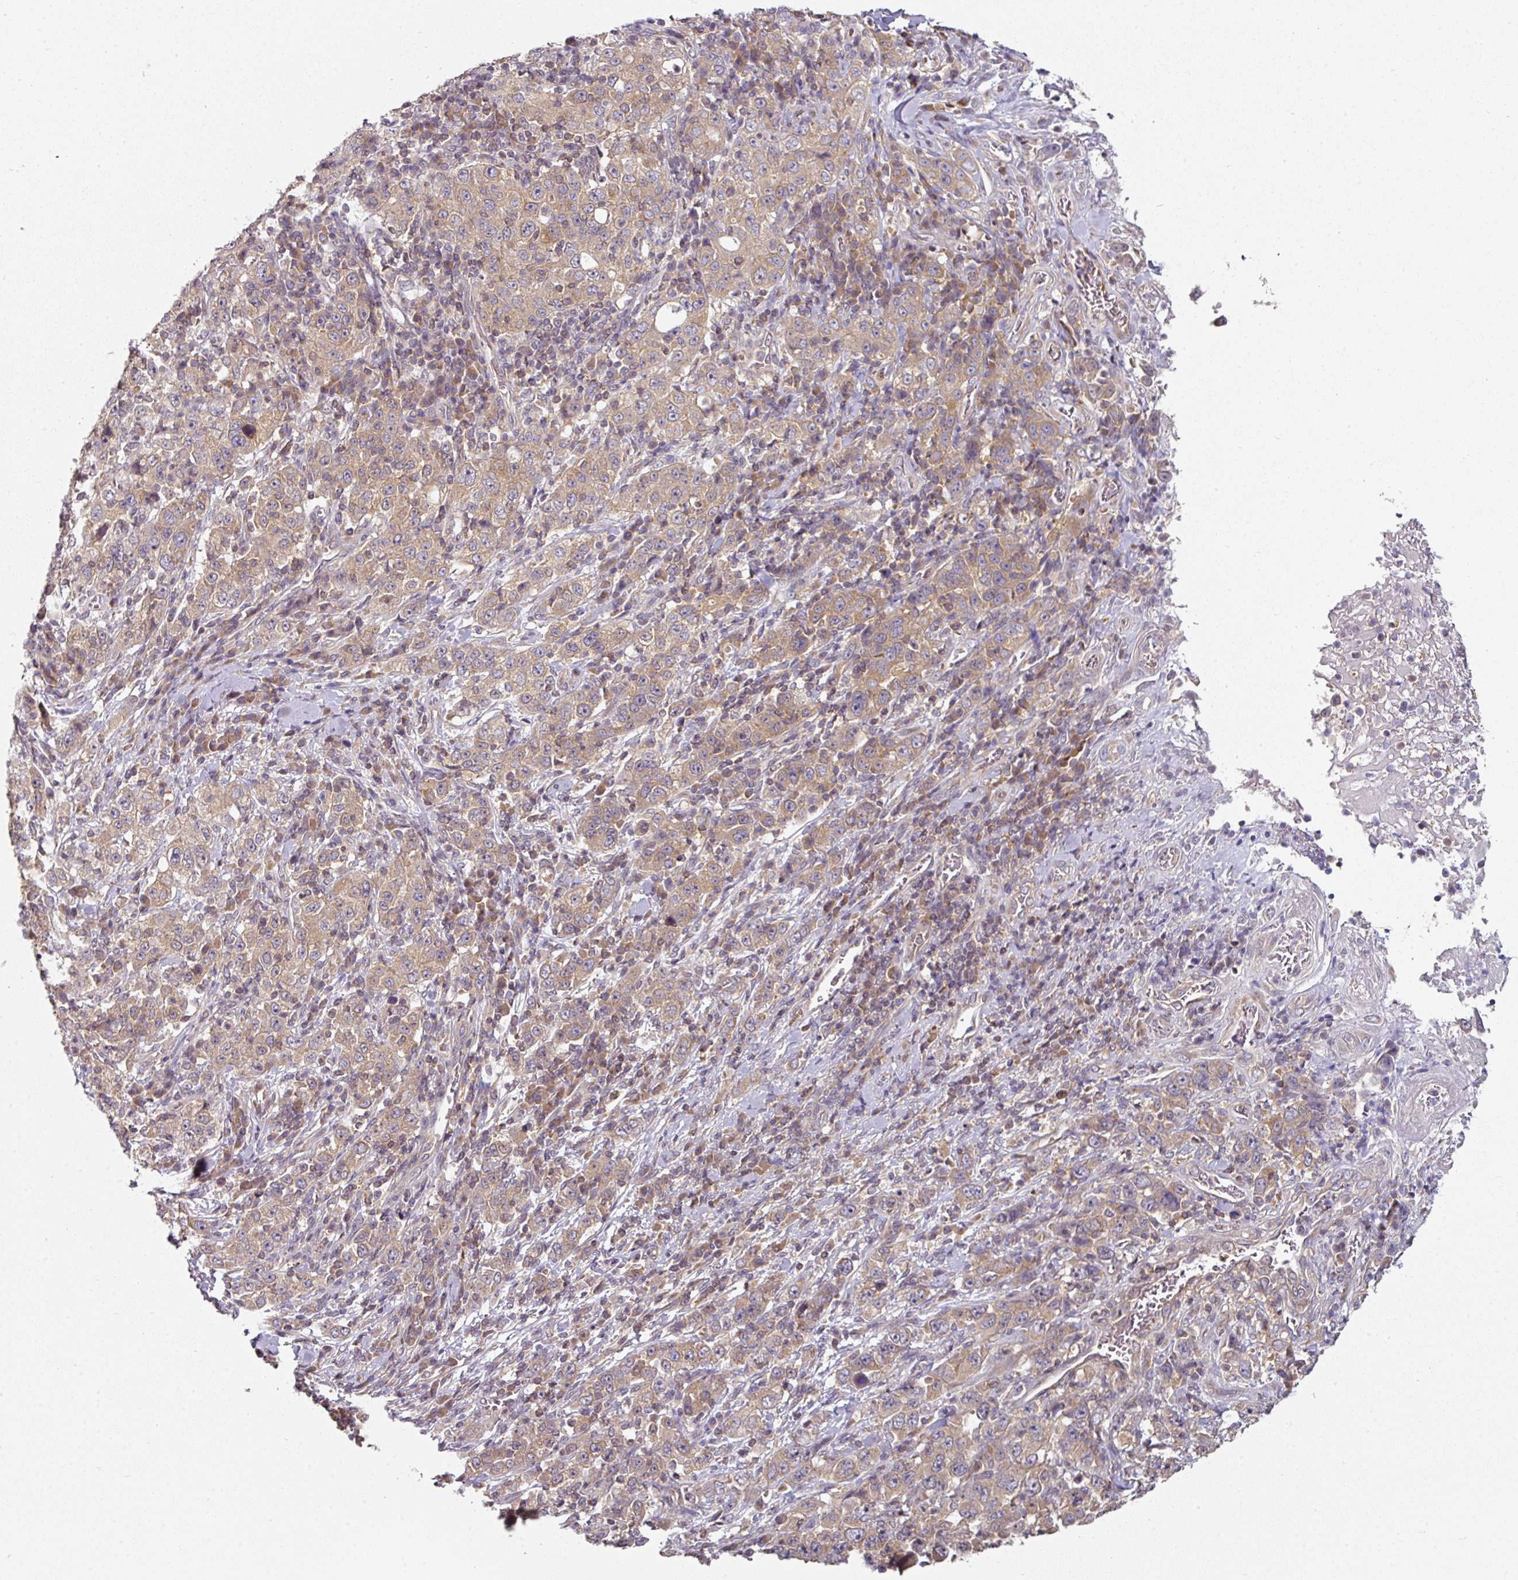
{"staining": {"intensity": "weak", "quantity": ">75%", "location": "cytoplasmic/membranous"}, "tissue": "stomach cancer", "cell_type": "Tumor cells", "image_type": "cancer", "snomed": [{"axis": "morphology", "description": "Normal tissue, NOS"}, {"axis": "morphology", "description": "Adenocarcinoma, NOS"}, {"axis": "topography", "description": "Stomach, upper"}, {"axis": "topography", "description": "Stomach"}], "caption": "This micrograph shows IHC staining of adenocarcinoma (stomach), with low weak cytoplasmic/membranous staining in about >75% of tumor cells.", "gene": "MAP2K2", "patient": {"sex": "male", "age": 59}}